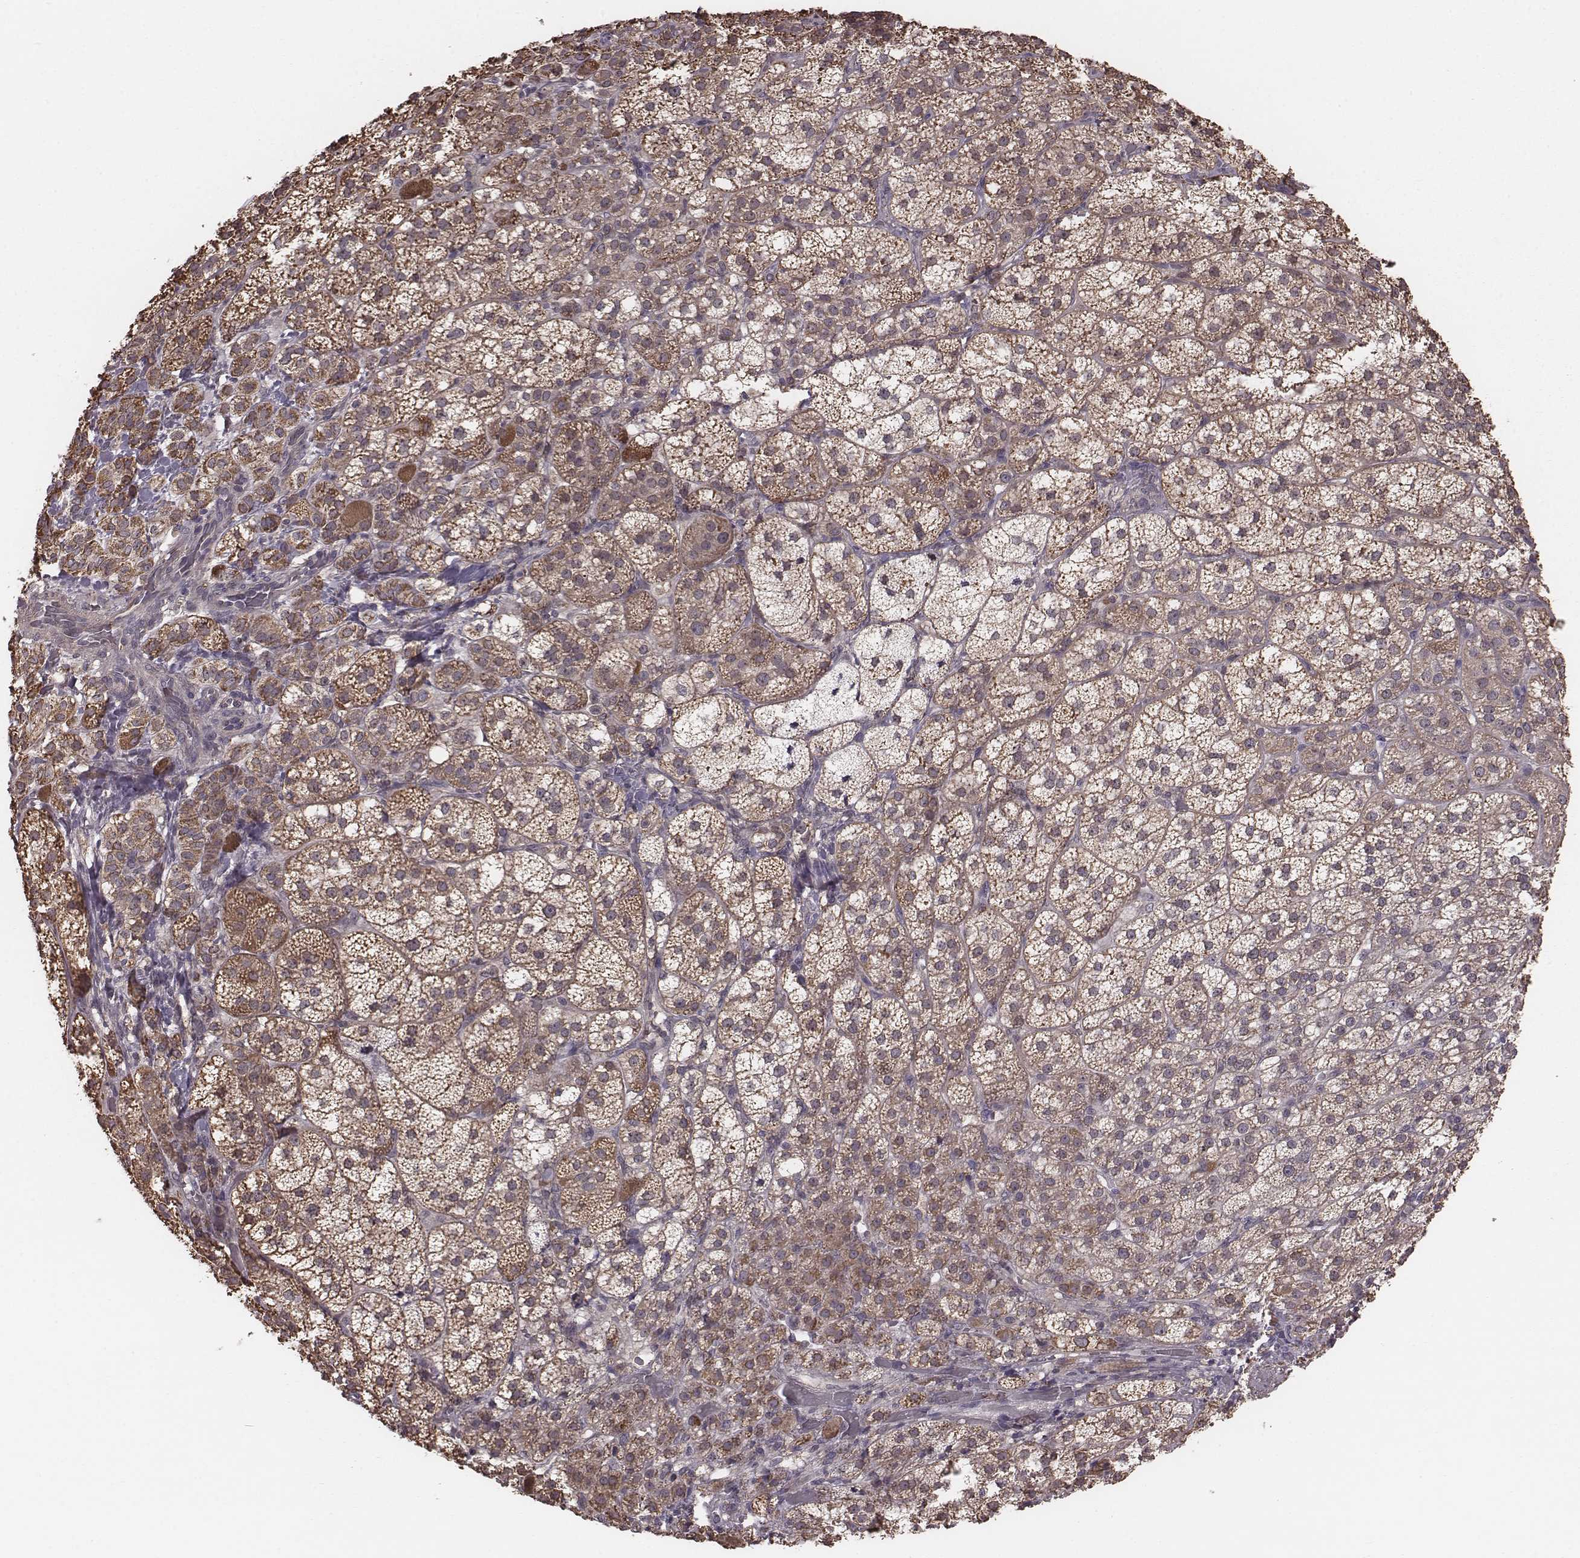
{"staining": {"intensity": "strong", "quantity": ">75%", "location": "cytoplasmic/membranous"}, "tissue": "adrenal gland", "cell_type": "Glandular cells", "image_type": "normal", "snomed": [{"axis": "morphology", "description": "Normal tissue, NOS"}, {"axis": "topography", "description": "Adrenal gland"}], "caption": "Strong cytoplasmic/membranous protein expression is seen in about >75% of glandular cells in adrenal gland.", "gene": "PDCD2L", "patient": {"sex": "female", "age": 60}}